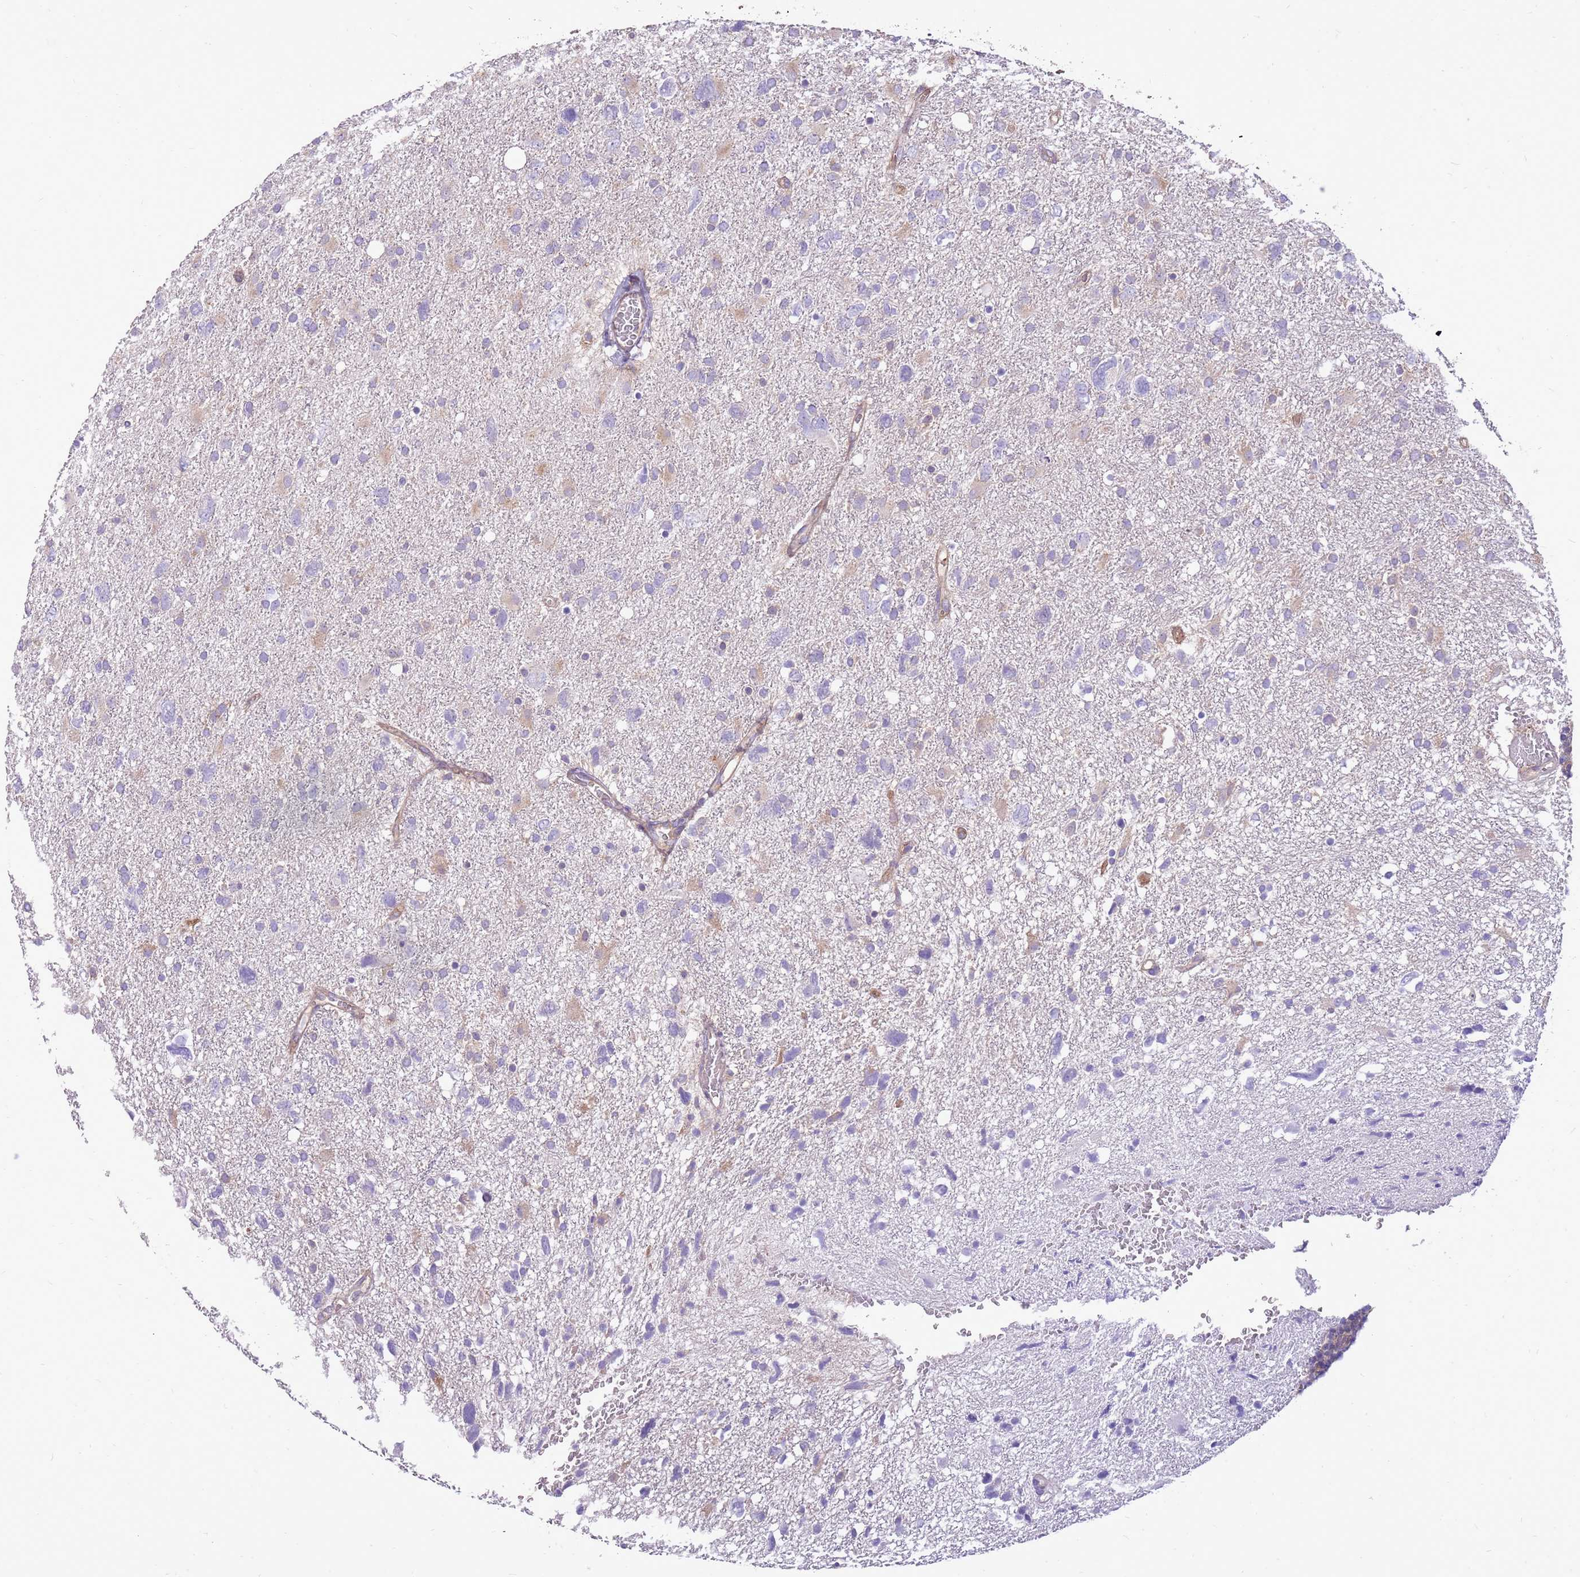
{"staining": {"intensity": "negative", "quantity": "none", "location": "none"}, "tissue": "glioma", "cell_type": "Tumor cells", "image_type": "cancer", "snomed": [{"axis": "morphology", "description": "Glioma, malignant, High grade"}, {"axis": "topography", "description": "Brain"}], "caption": "Tumor cells show no significant positivity in high-grade glioma (malignant).", "gene": "WASHC4", "patient": {"sex": "male", "age": 61}}